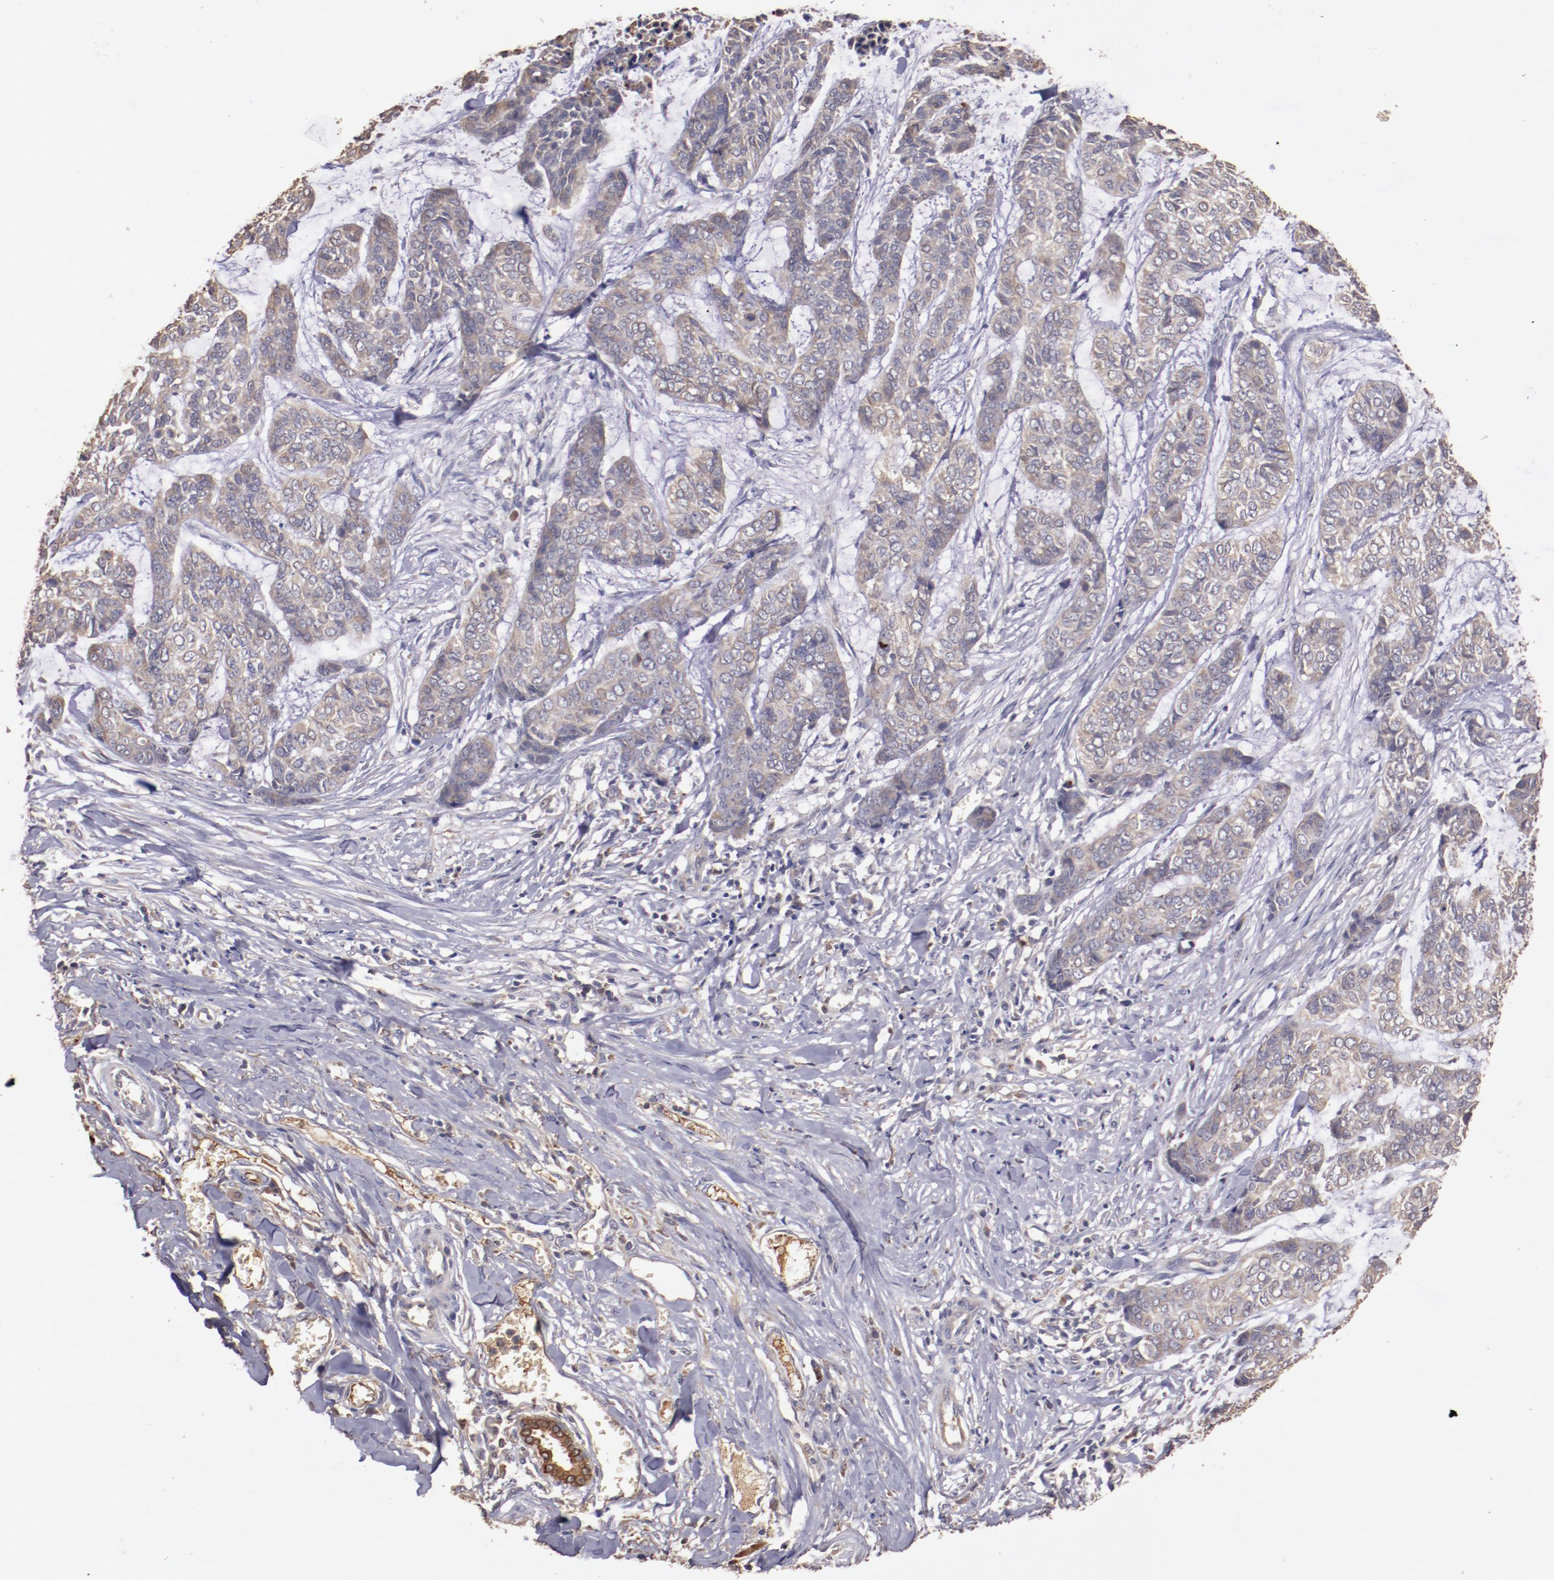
{"staining": {"intensity": "moderate", "quantity": ">75%", "location": "cytoplasmic/membranous"}, "tissue": "skin cancer", "cell_type": "Tumor cells", "image_type": "cancer", "snomed": [{"axis": "morphology", "description": "Basal cell carcinoma"}, {"axis": "topography", "description": "Skin"}], "caption": "Immunohistochemistry (IHC) image of neoplastic tissue: skin basal cell carcinoma stained using immunohistochemistry reveals medium levels of moderate protein expression localized specifically in the cytoplasmic/membranous of tumor cells, appearing as a cytoplasmic/membranous brown color.", "gene": "SRRD", "patient": {"sex": "female", "age": 64}}